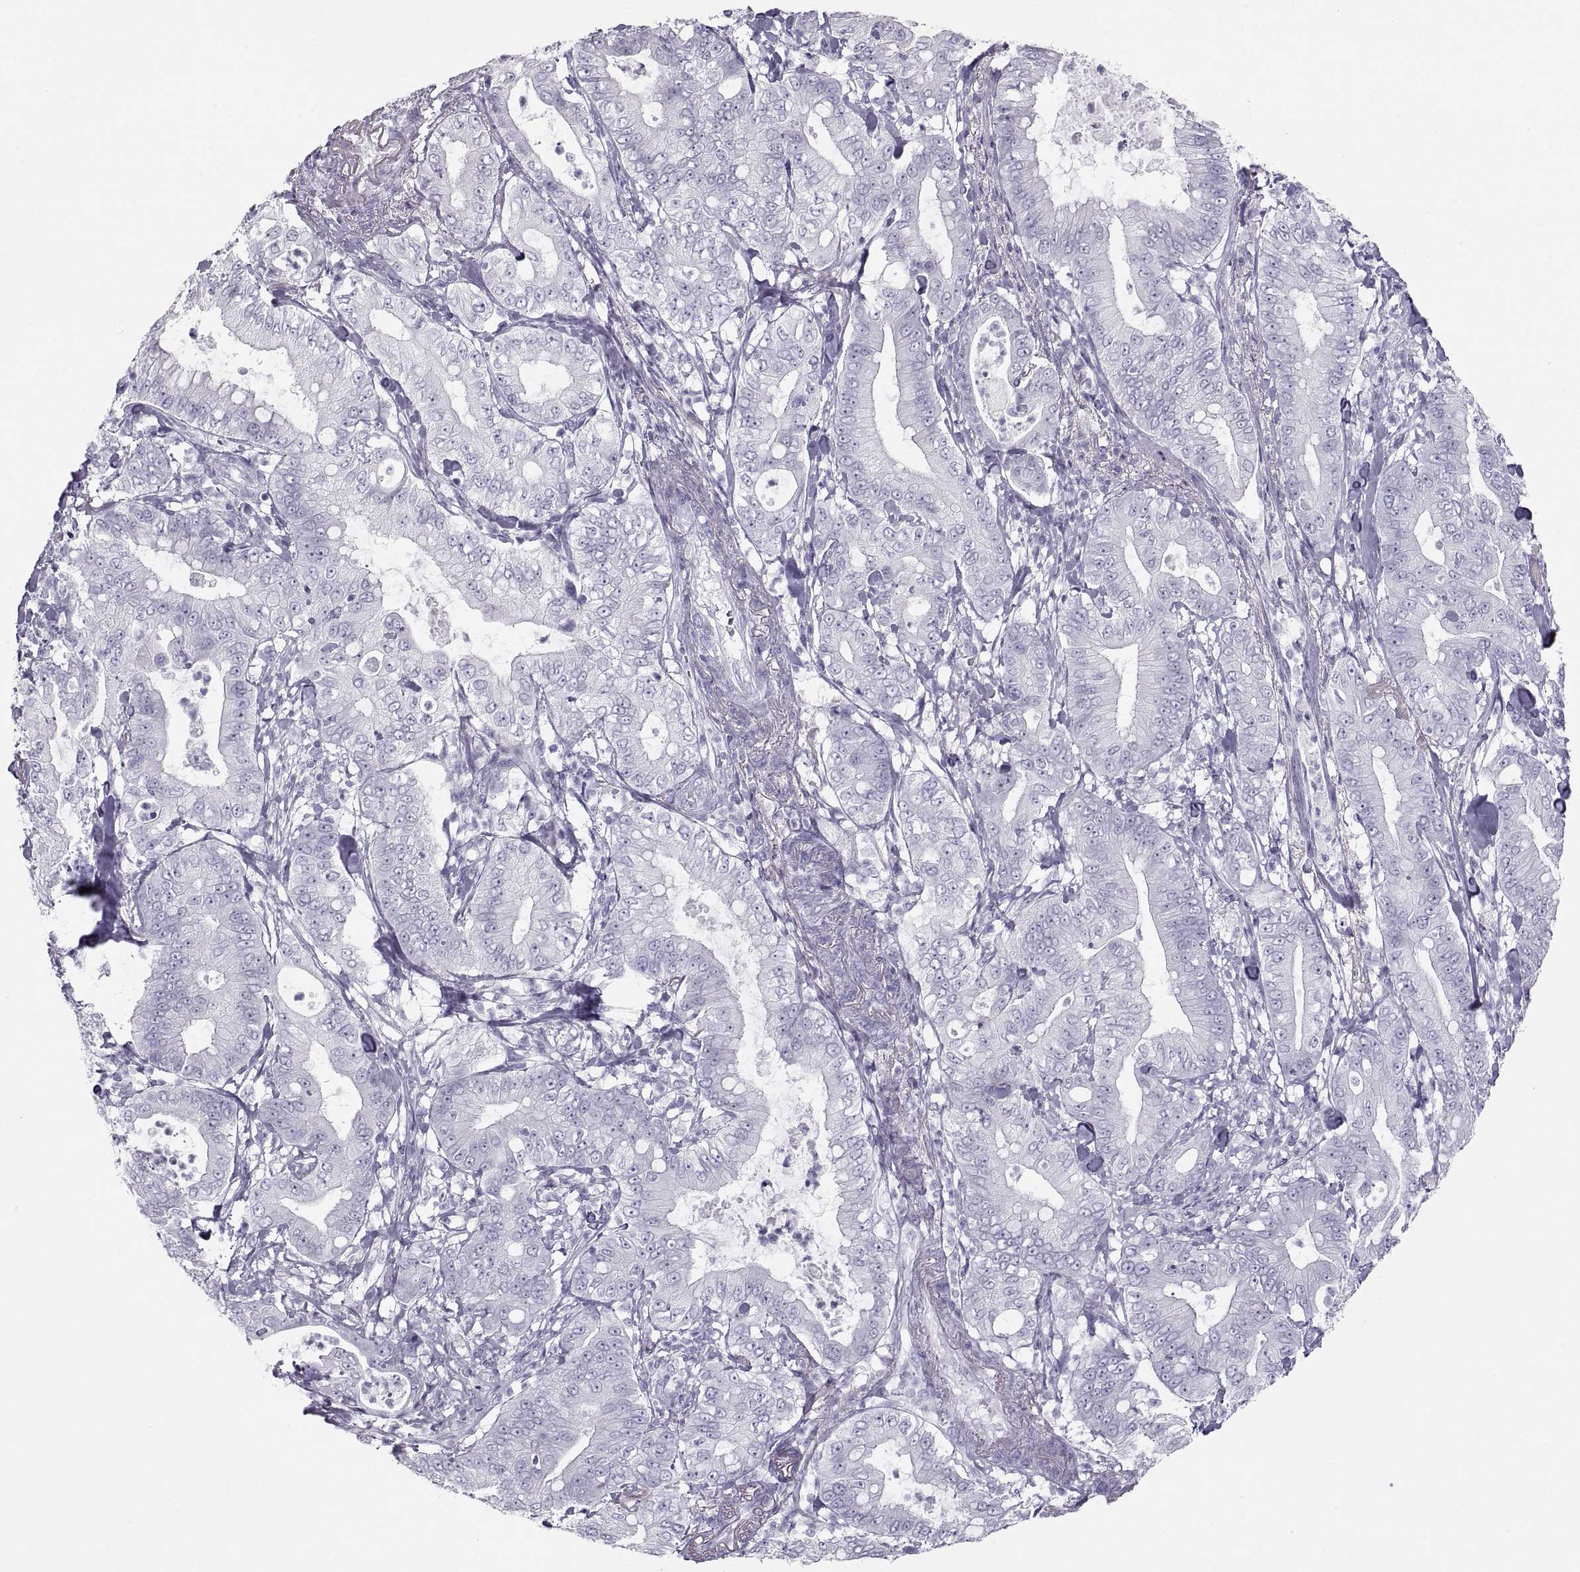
{"staining": {"intensity": "negative", "quantity": "none", "location": "none"}, "tissue": "pancreatic cancer", "cell_type": "Tumor cells", "image_type": "cancer", "snomed": [{"axis": "morphology", "description": "Adenocarcinoma, NOS"}, {"axis": "topography", "description": "Pancreas"}], "caption": "IHC image of pancreatic adenocarcinoma stained for a protein (brown), which exhibits no positivity in tumor cells.", "gene": "SEMG1", "patient": {"sex": "male", "age": 71}}